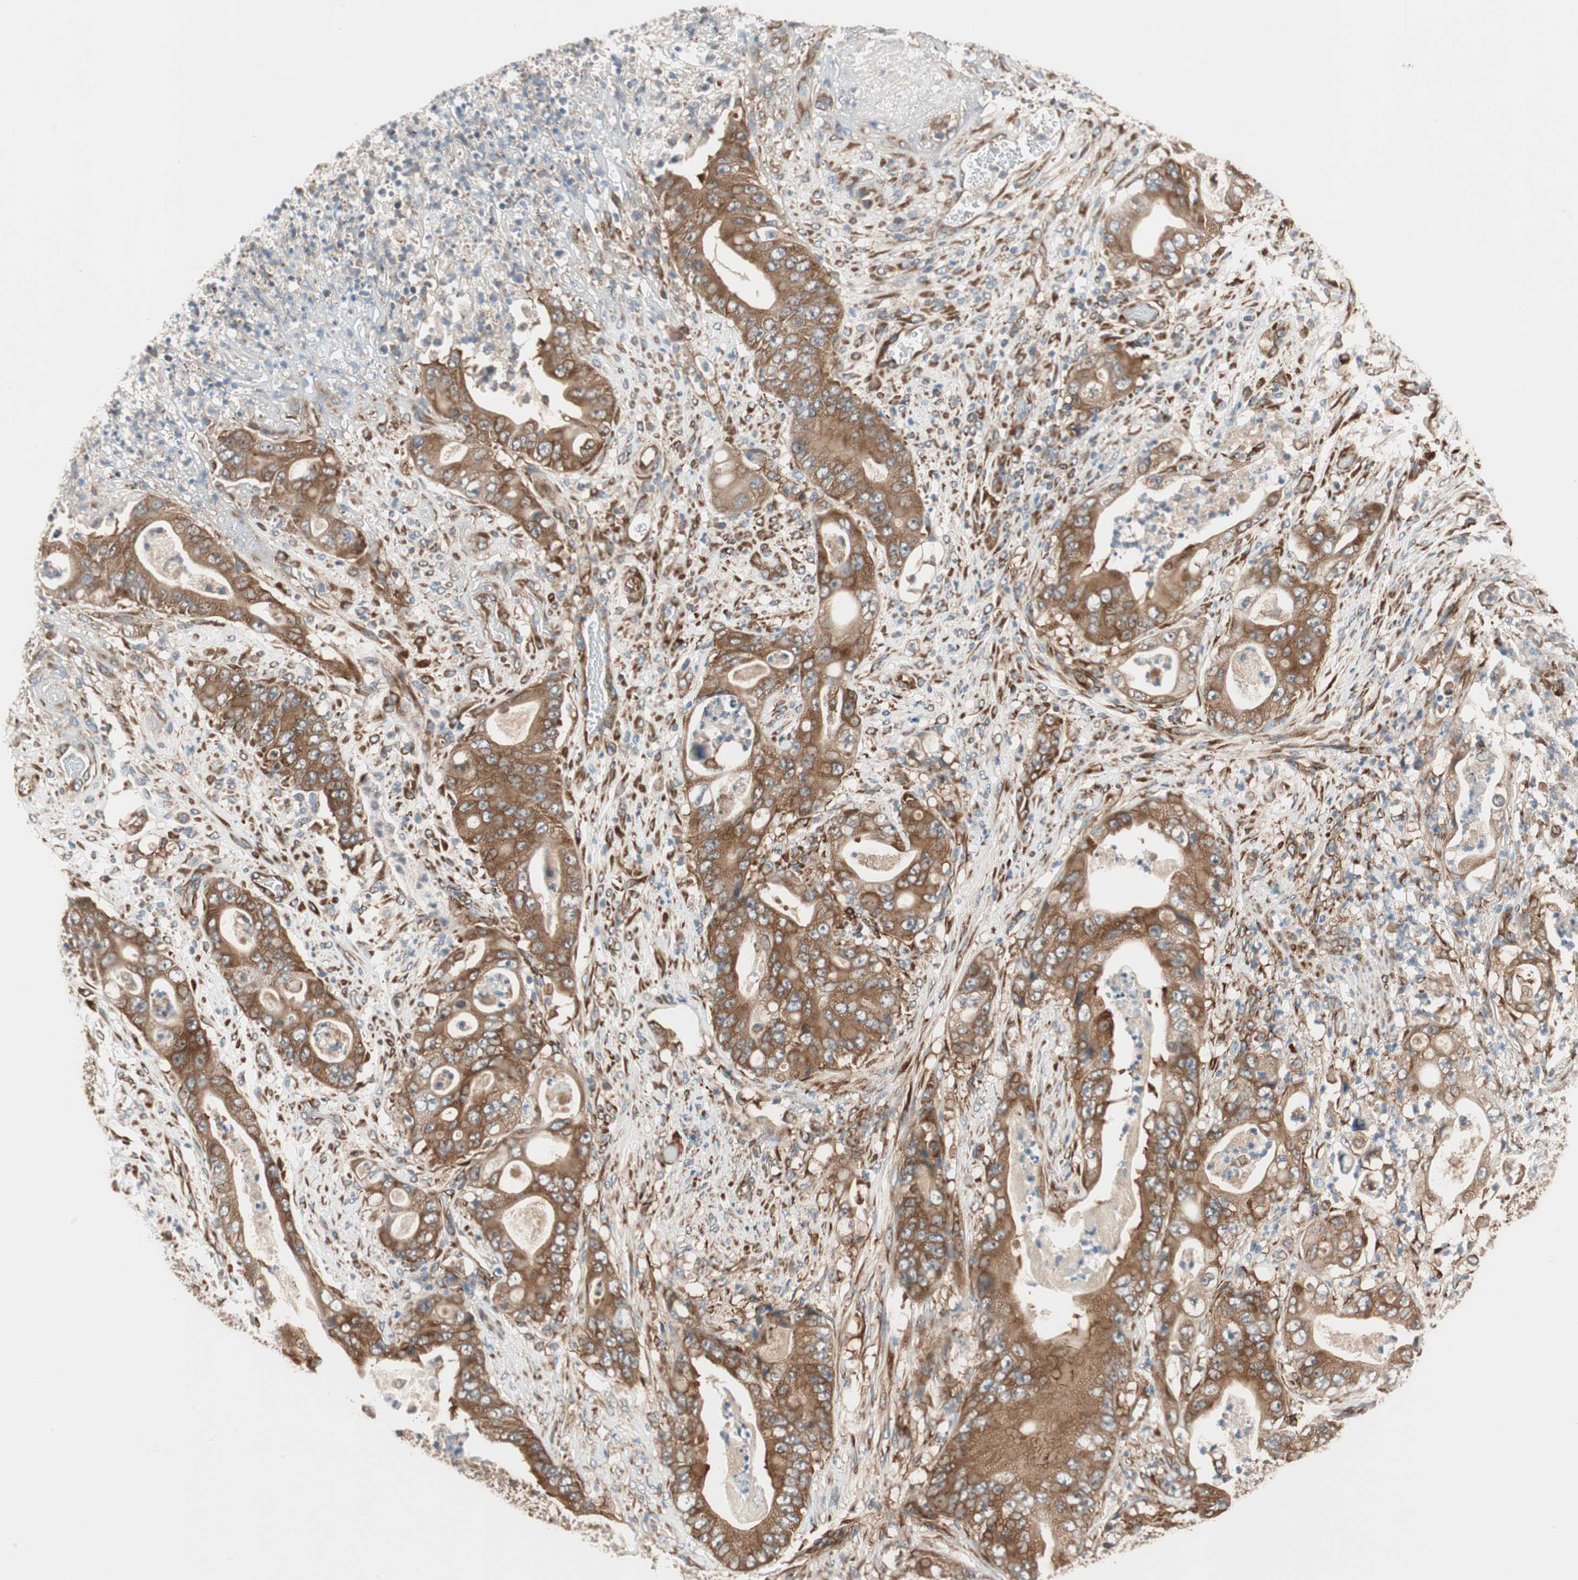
{"staining": {"intensity": "strong", "quantity": ">75%", "location": "cytoplasmic/membranous"}, "tissue": "stomach cancer", "cell_type": "Tumor cells", "image_type": "cancer", "snomed": [{"axis": "morphology", "description": "Adenocarcinoma, NOS"}, {"axis": "topography", "description": "Stomach"}], "caption": "Strong cytoplasmic/membranous positivity for a protein is identified in about >75% of tumor cells of adenocarcinoma (stomach) using immunohistochemistry.", "gene": "WASL", "patient": {"sex": "female", "age": 73}}